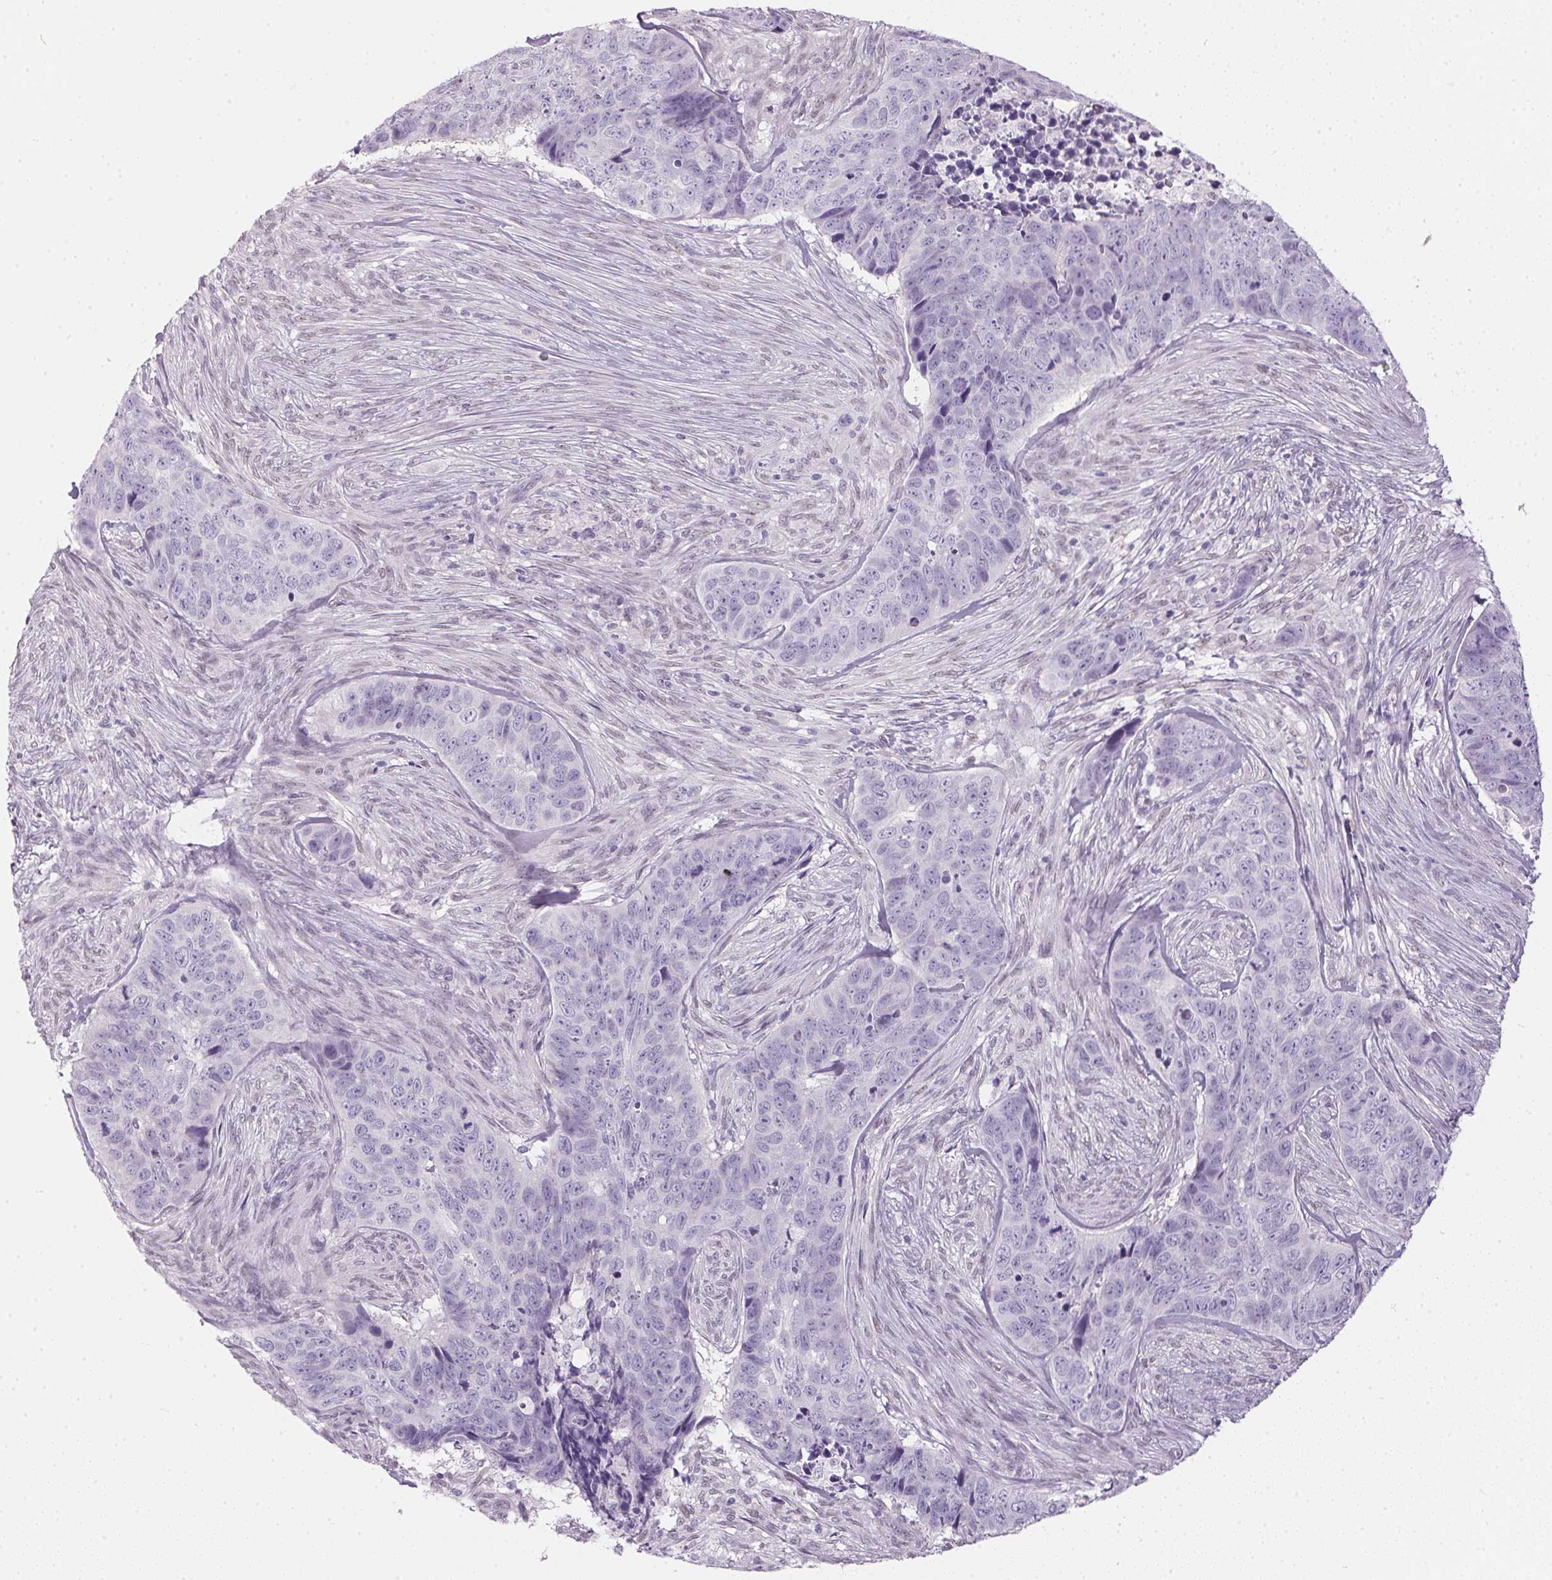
{"staining": {"intensity": "negative", "quantity": "none", "location": "none"}, "tissue": "skin cancer", "cell_type": "Tumor cells", "image_type": "cancer", "snomed": [{"axis": "morphology", "description": "Basal cell carcinoma"}, {"axis": "topography", "description": "Skin"}], "caption": "This is a photomicrograph of immunohistochemistry staining of basal cell carcinoma (skin), which shows no staining in tumor cells.", "gene": "GBP6", "patient": {"sex": "female", "age": 82}}